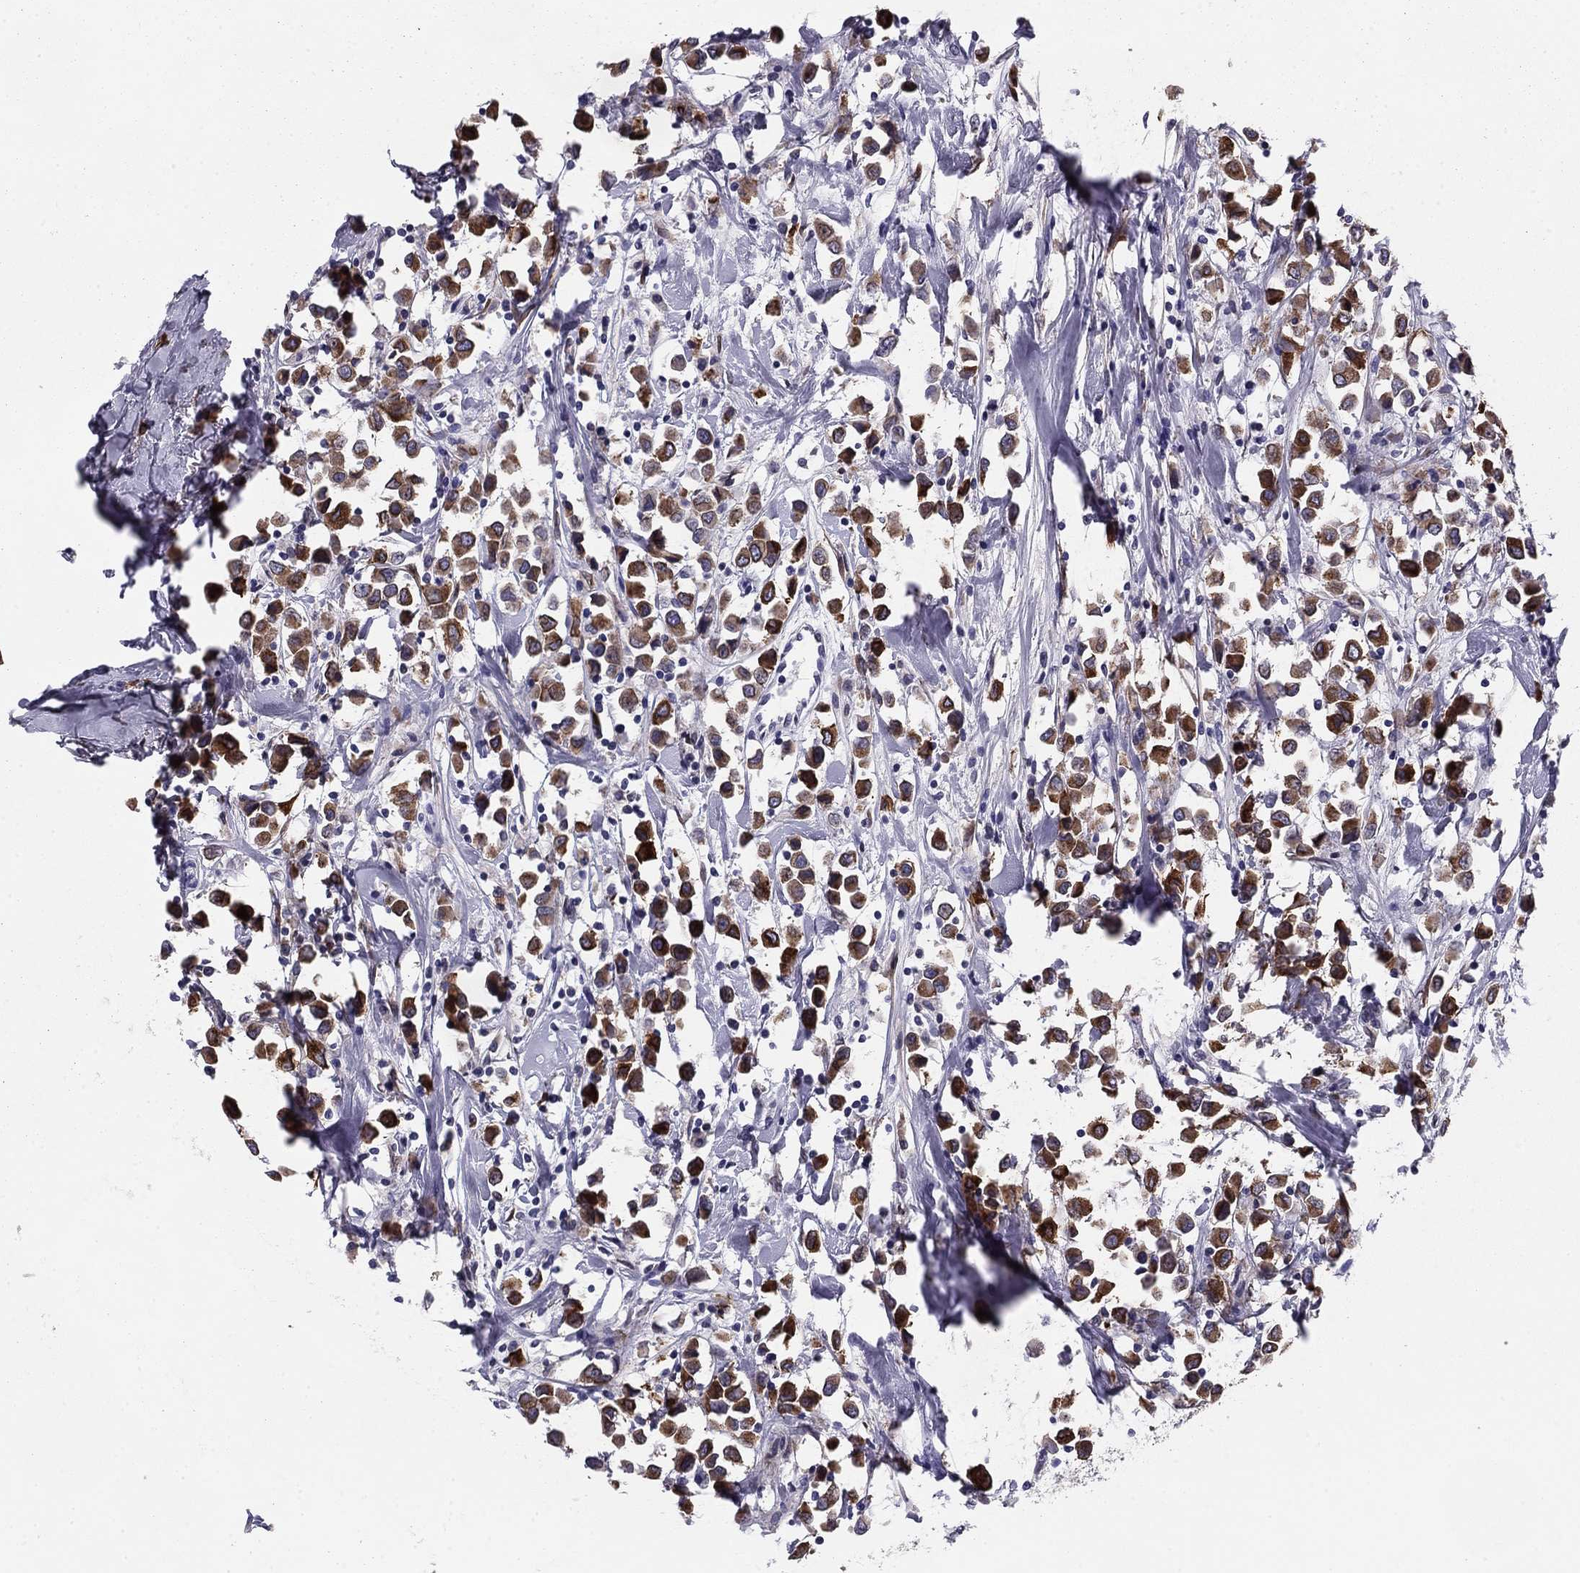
{"staining": {"intensity": "strong", "quantity": ">75%", "location": "cytoplasmic/membranous"}, "tissue": "breast cancer", "cell_type": "Tumor cells", "image_type": "cancer", "snomed": [{"axis": "morphology", "description": "Duct carcinoma"}, {"axis": "topography", "description": "Breast"}], "caption": "High-magnification brightfield microscopy of breast cancer (infiltrating ductal carcinoma) stained with DAB (3,3'-diaminobenzidine) (brown) and counterstained with hematoxylin (blue). tumor cells exhibit strong cytoplasmic/membranous positivity is appreciated in about>75% of cells.", "gene": "TMED3", "patient": {"sex": "female", "age": 61}}